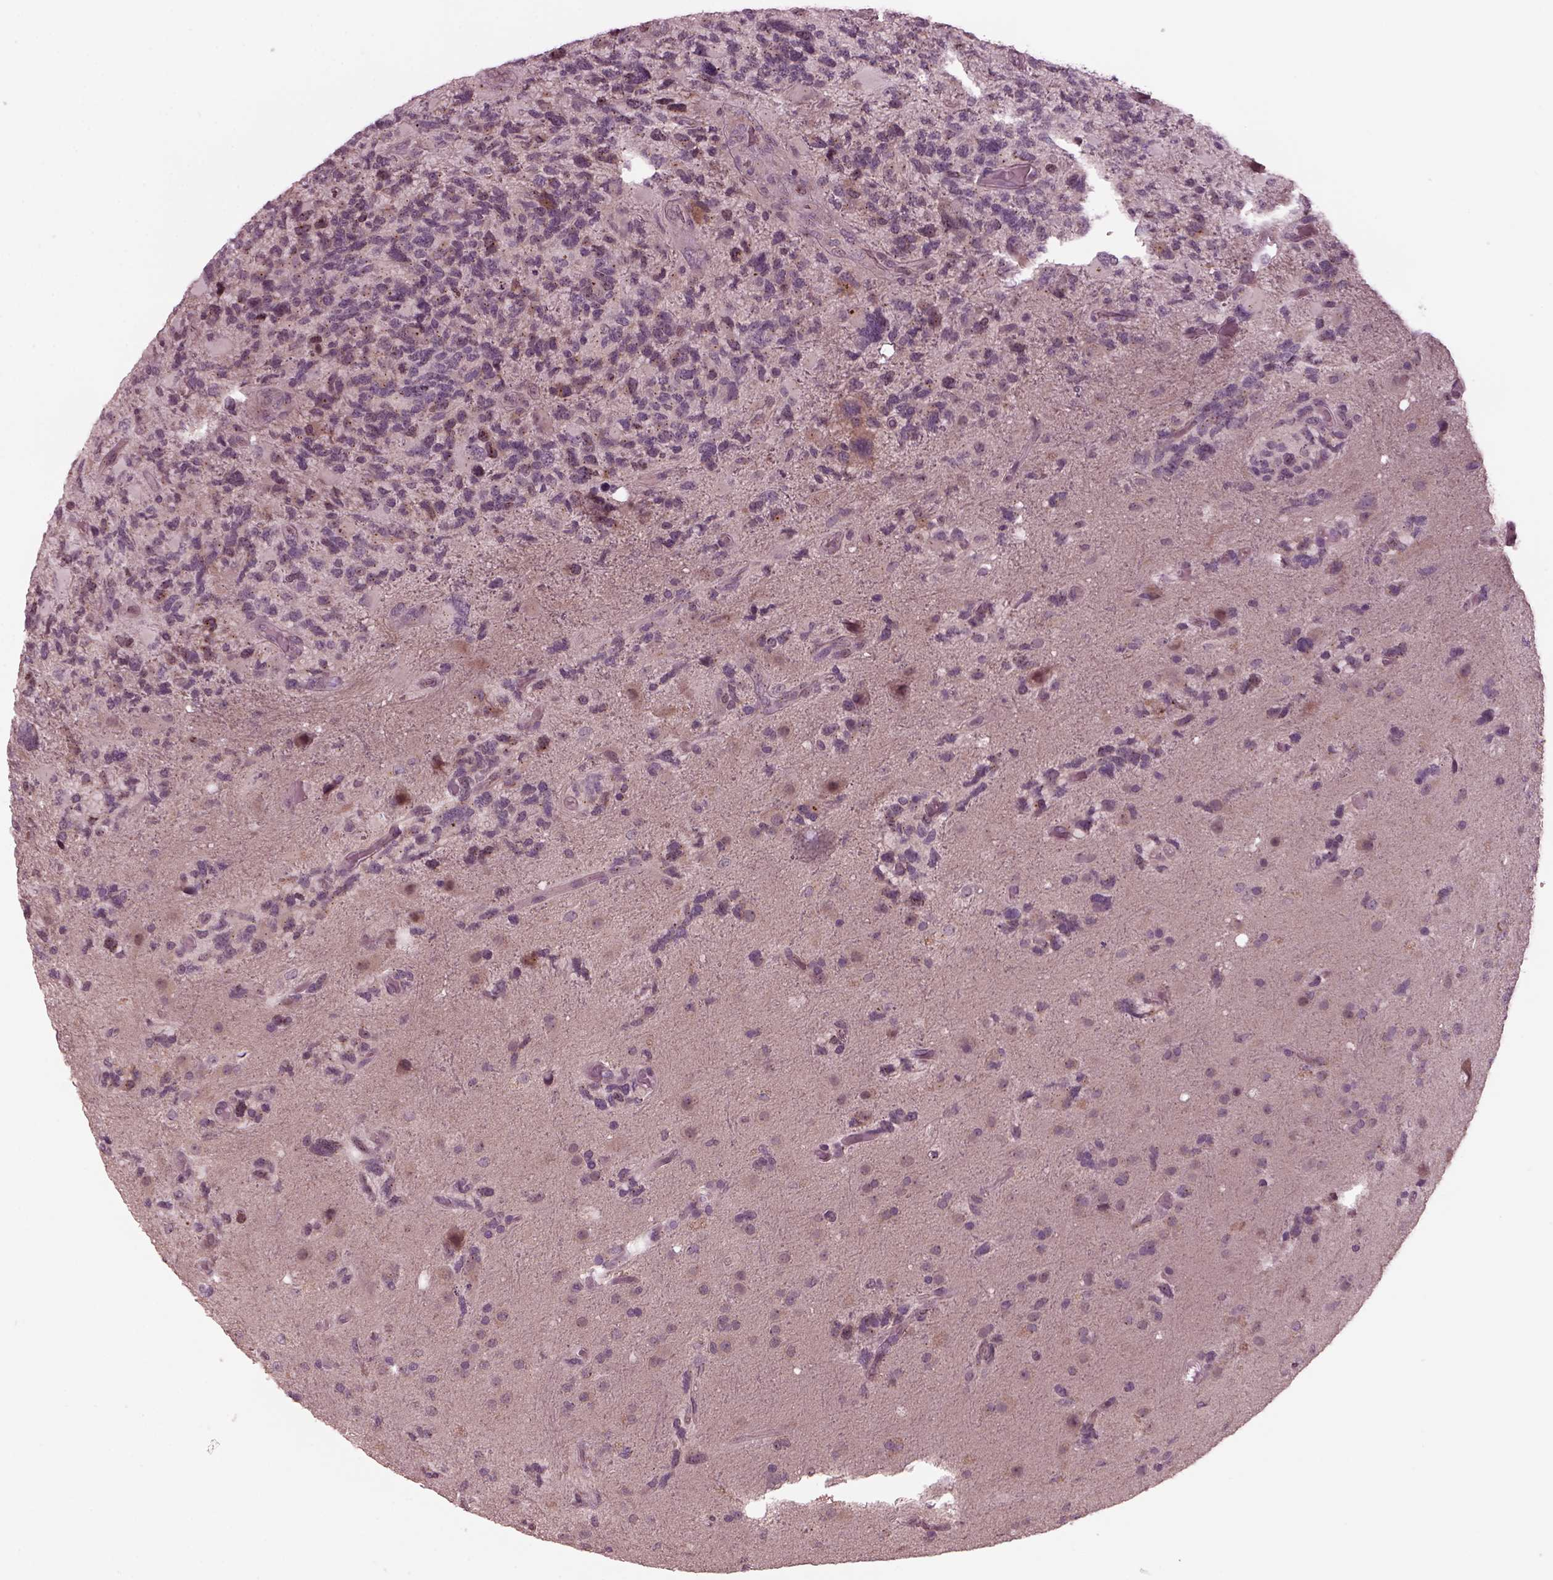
{"staining": {"intensity": "weak", "quantity": "<25%", "location": "cytoplasmic/membranous"}, "tissue": "glioma", "cell_type": "Tumor cells", "image_type": "cancer", "snomed": [{"axis": "morphology", "description": "Glioma, malignant, High grade"}, {"axis": "topography", "description": "Brain"}], "caption": "IHC photomicrograph of human glioma stained for a protein (brown), which exhibits no expression in tumor cells.", "gene": "SAXO1", "patient": {"sex": "female", "age": 71}}